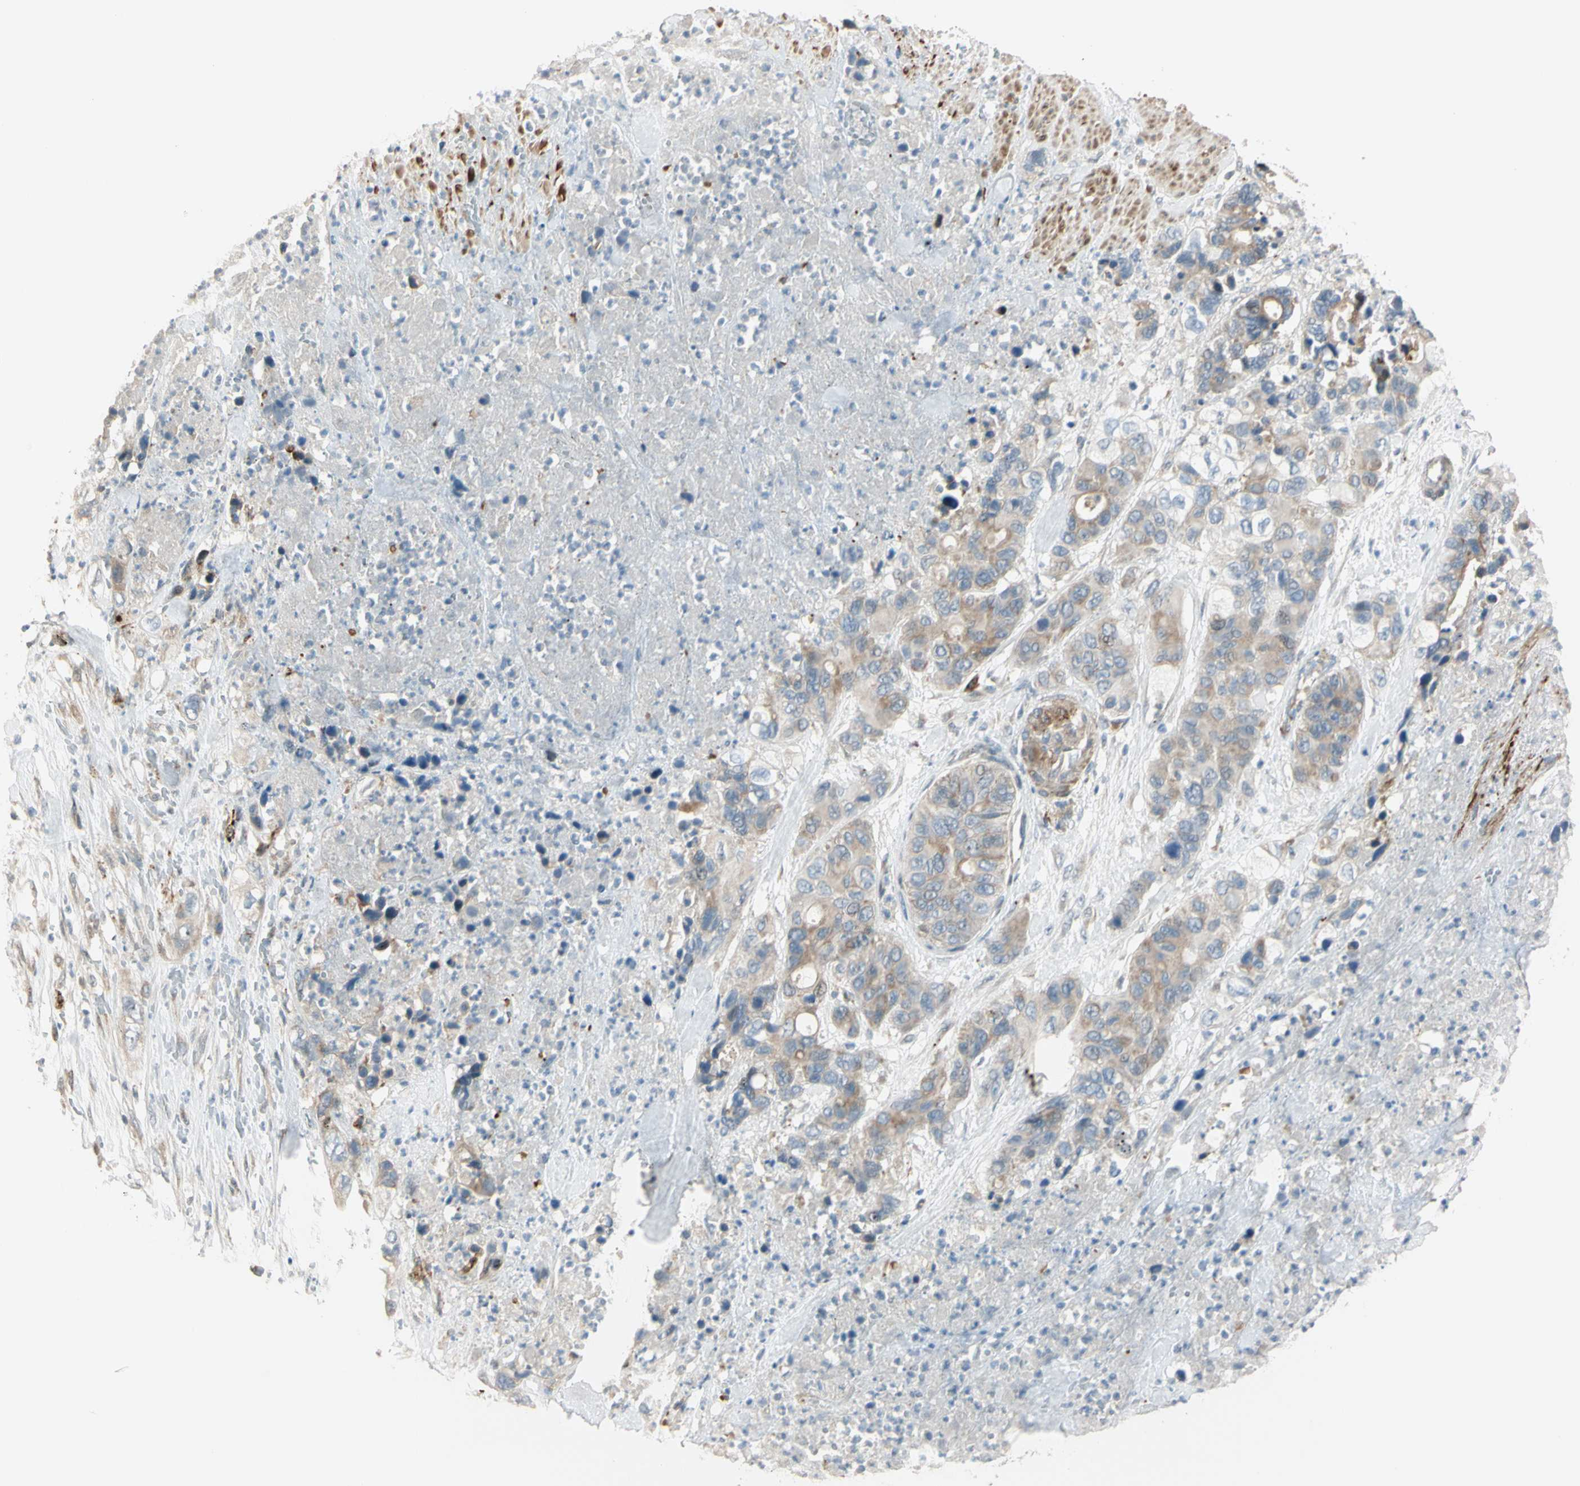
{"staining": {"intensity": "weak", "quantity": ">75%", "location": "cytoplasmic/membranous"}, "tissue": "pancreatic cancer", "cell_type": "Tumor cells", "image_type": "cancer", "snomed": [{"axis": "morphology", "description": "Adenocarcinoma, NOS"}, {"axis": "topography", "description": "Pancreas"}], "caption": "Pancreatic cancer (adenocarcinoma) stained with a brown dye exhibits weak cytoplasmic/membranous positive staining in about >75% of tumor cells.", "gene": "NDFIP1", "patient": {"sex": "female", "age": 71}}